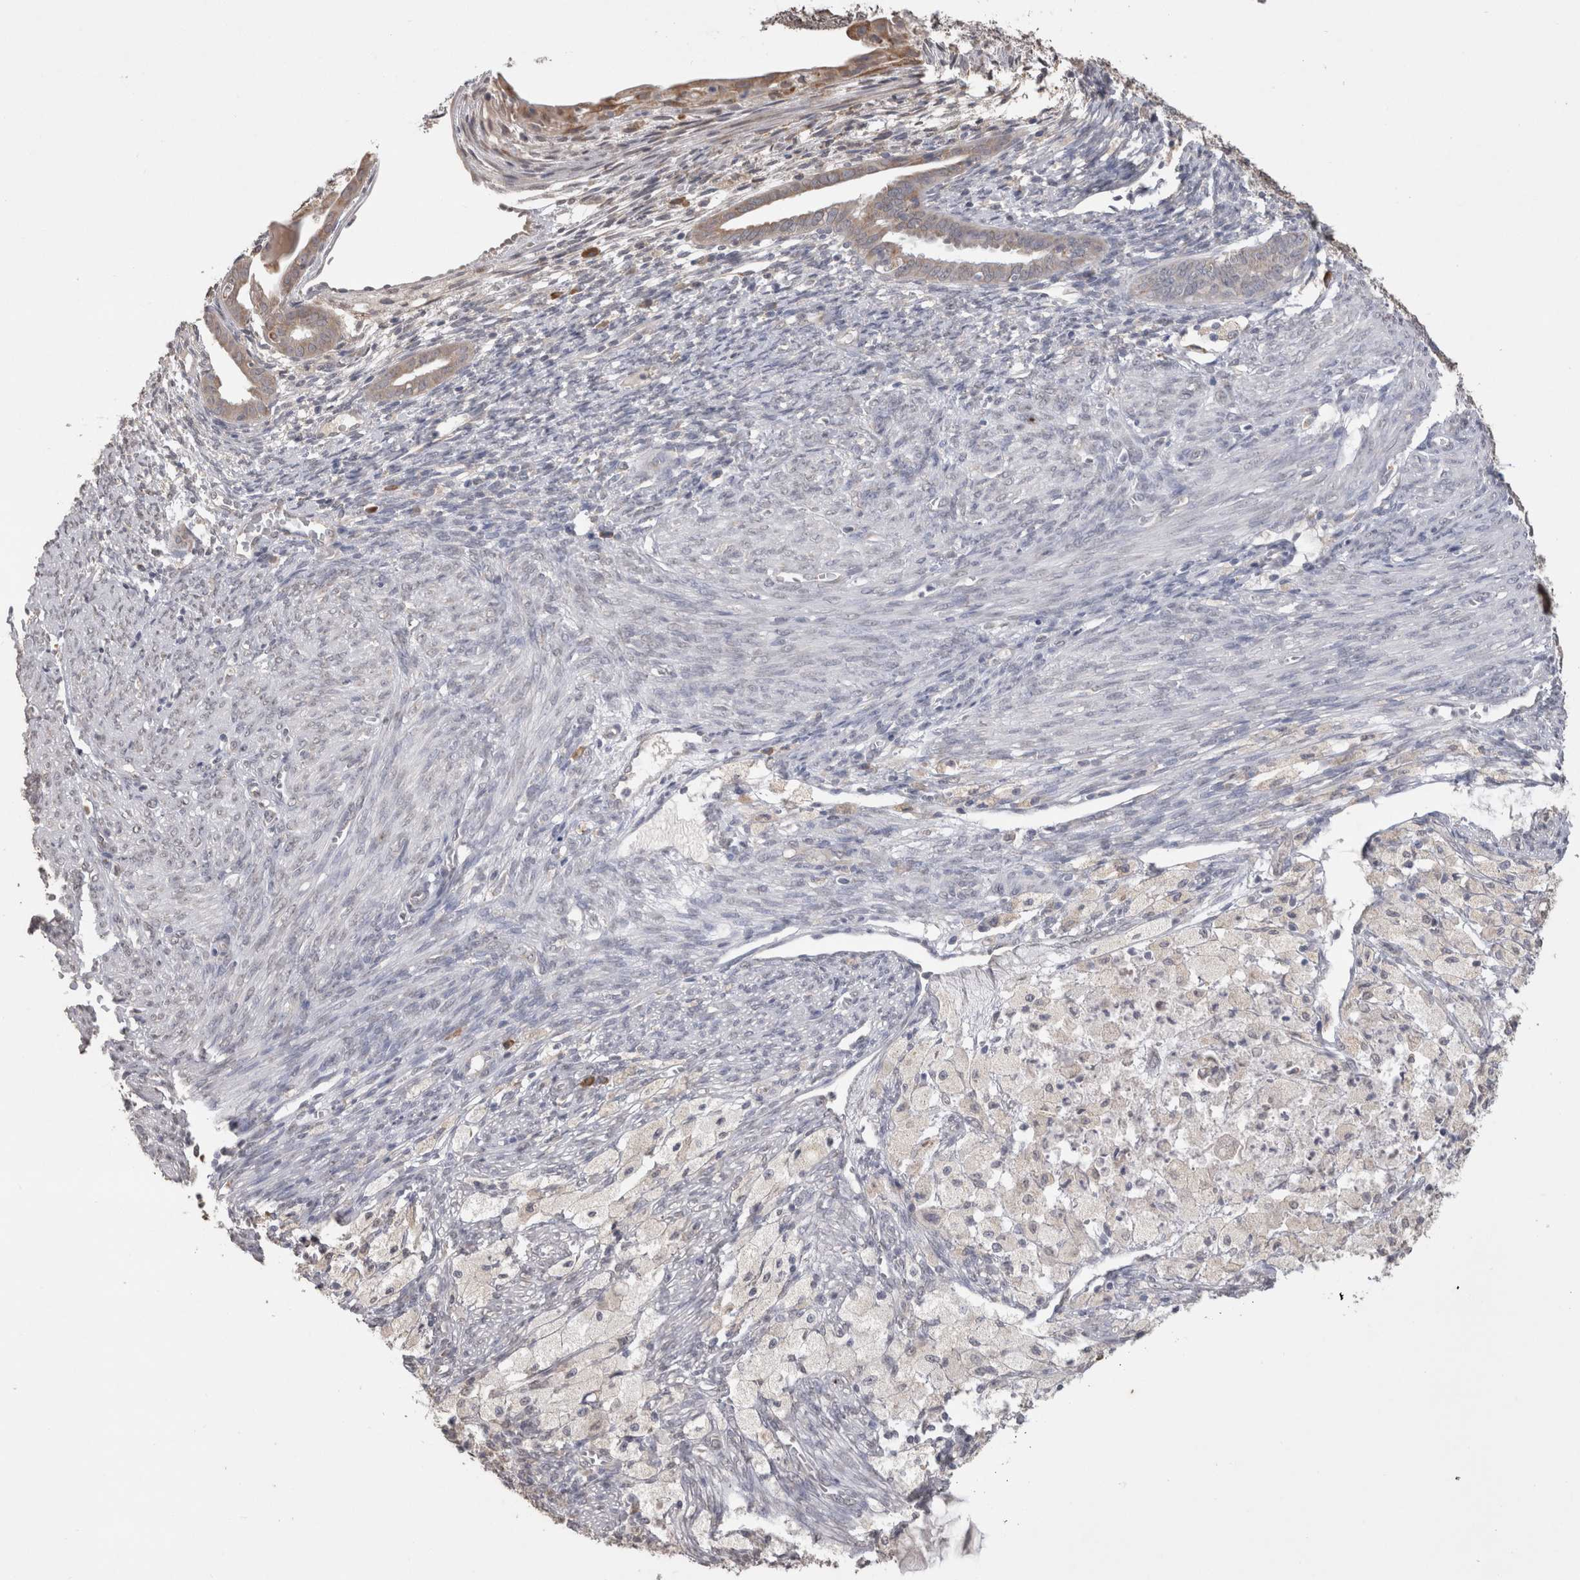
{"staining": {"intensity": "weak", "quantity": ">75%", "location": "cytoplasmic/membranous"}, "tissue": "cervical cancer", "cell_type": "Tumor cells", "image_type": "cancer", "snomed": [{"axis": "morphology", "description": "Normal tissue, NOS"}, {"axis": "morphology", "description": "Adenocarcinoma, NOS"}, {"axis": "topography", "description": "Cervix"}, {"axis": "topography", "description": "Endometrium"}], "caption": "A high-resolution photomicrograph shows IHC staining of cervical cancer, which displays weak cytoplasmic/membranous staining in about >75% of tumor cells. Ihc stains the protein in brown and the nuclei are stained blue.", "gene": "NOMO1", "patient": {"sex": "female", "age": 86}}